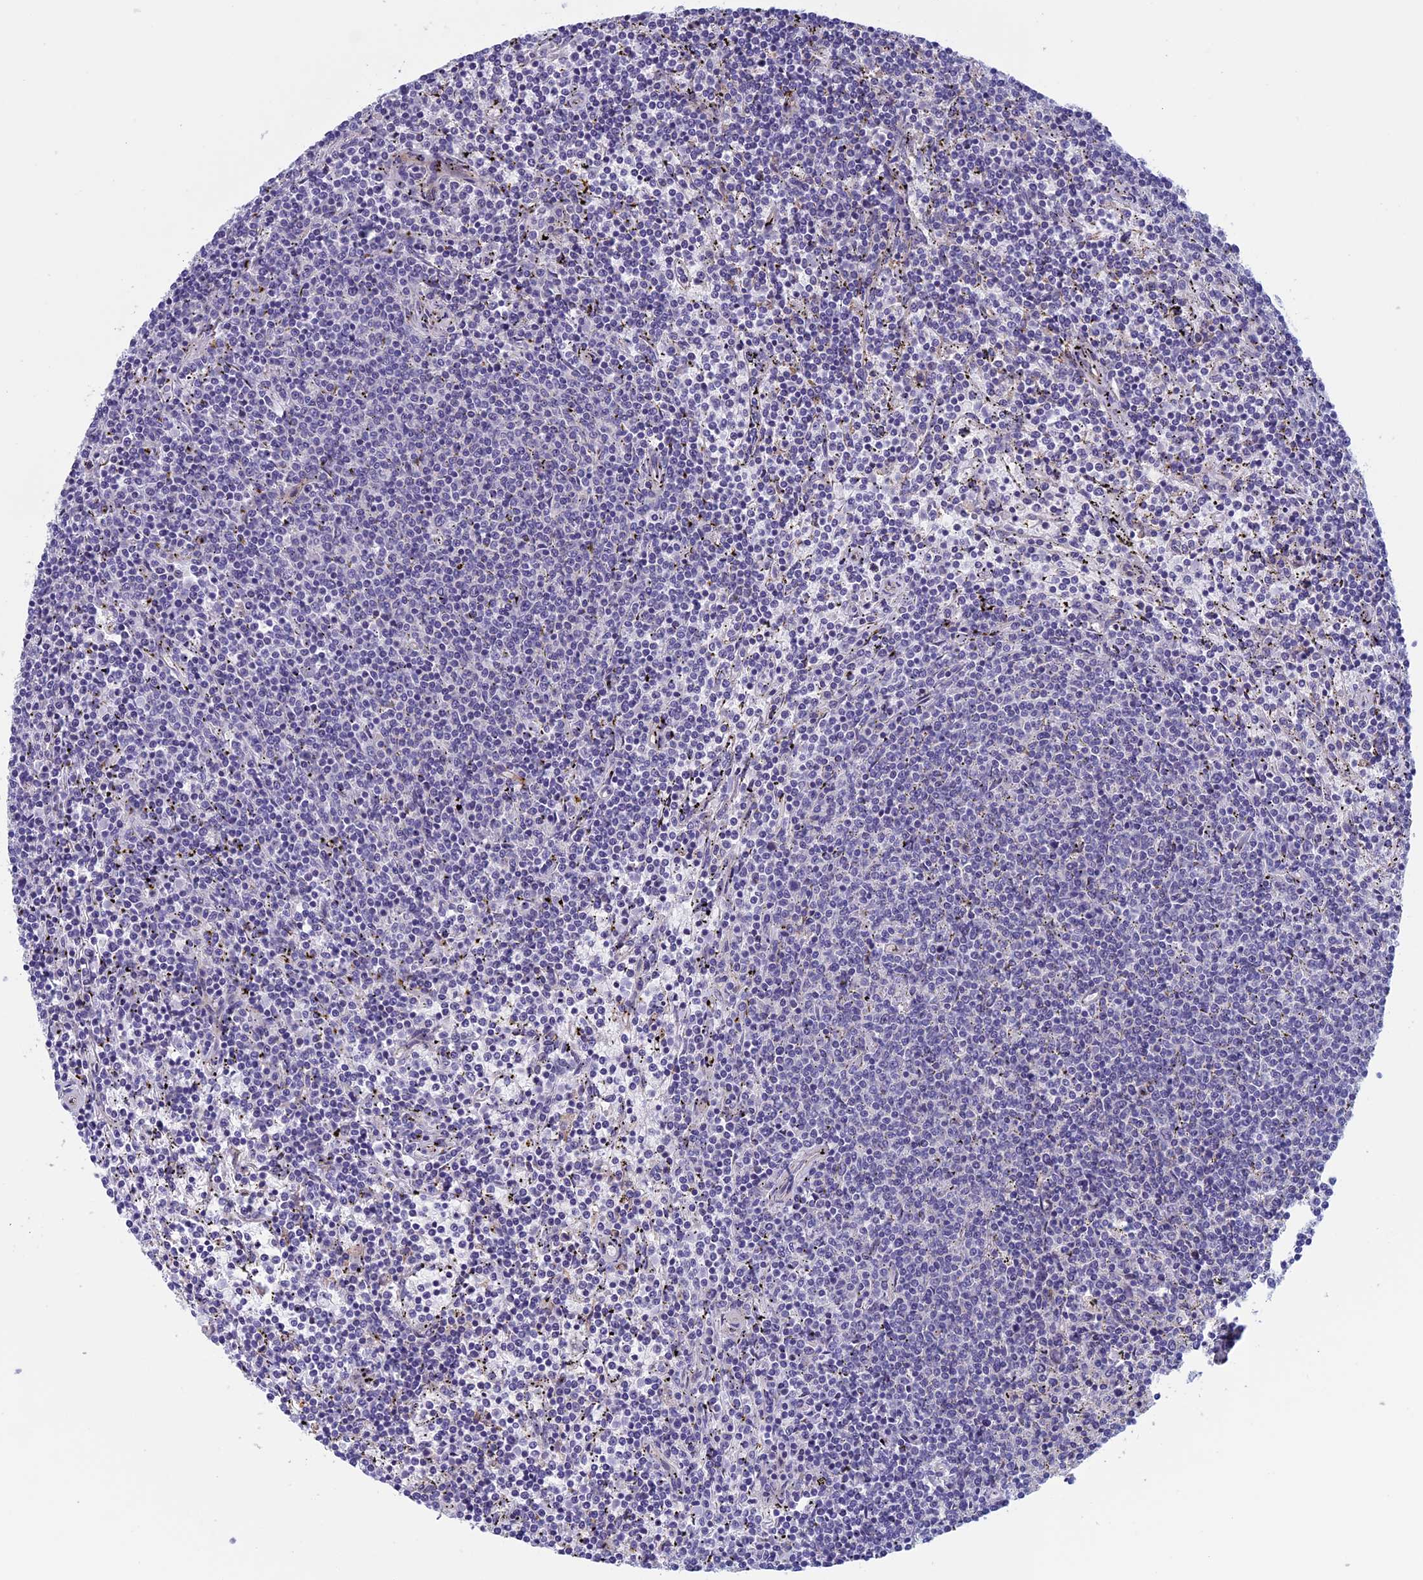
{"staining": {"intensity": "negative", "quantity": "none", "location": "none"}, "tissue": "lymphoma", "cell_type": "Tumor cells", "image_type": "cancer", "snomed": [{"axis": "morphology", "description": "Malignant lymphoma, non-Hodgkin's type, Low grade"}, {"axis": "topography", "description": "Spleen"}], "caption": "Low-grade malignant lymphoma, non-Hodgkin's type was stained to show a protein in brown. There is no significant expression in tumor cells. (Brightfield microscopy of DAB immunohistochemistry (IHC) at high magnification).", "gene": "CNOT6L", "patient": {"sex": "female", "age": 50}}